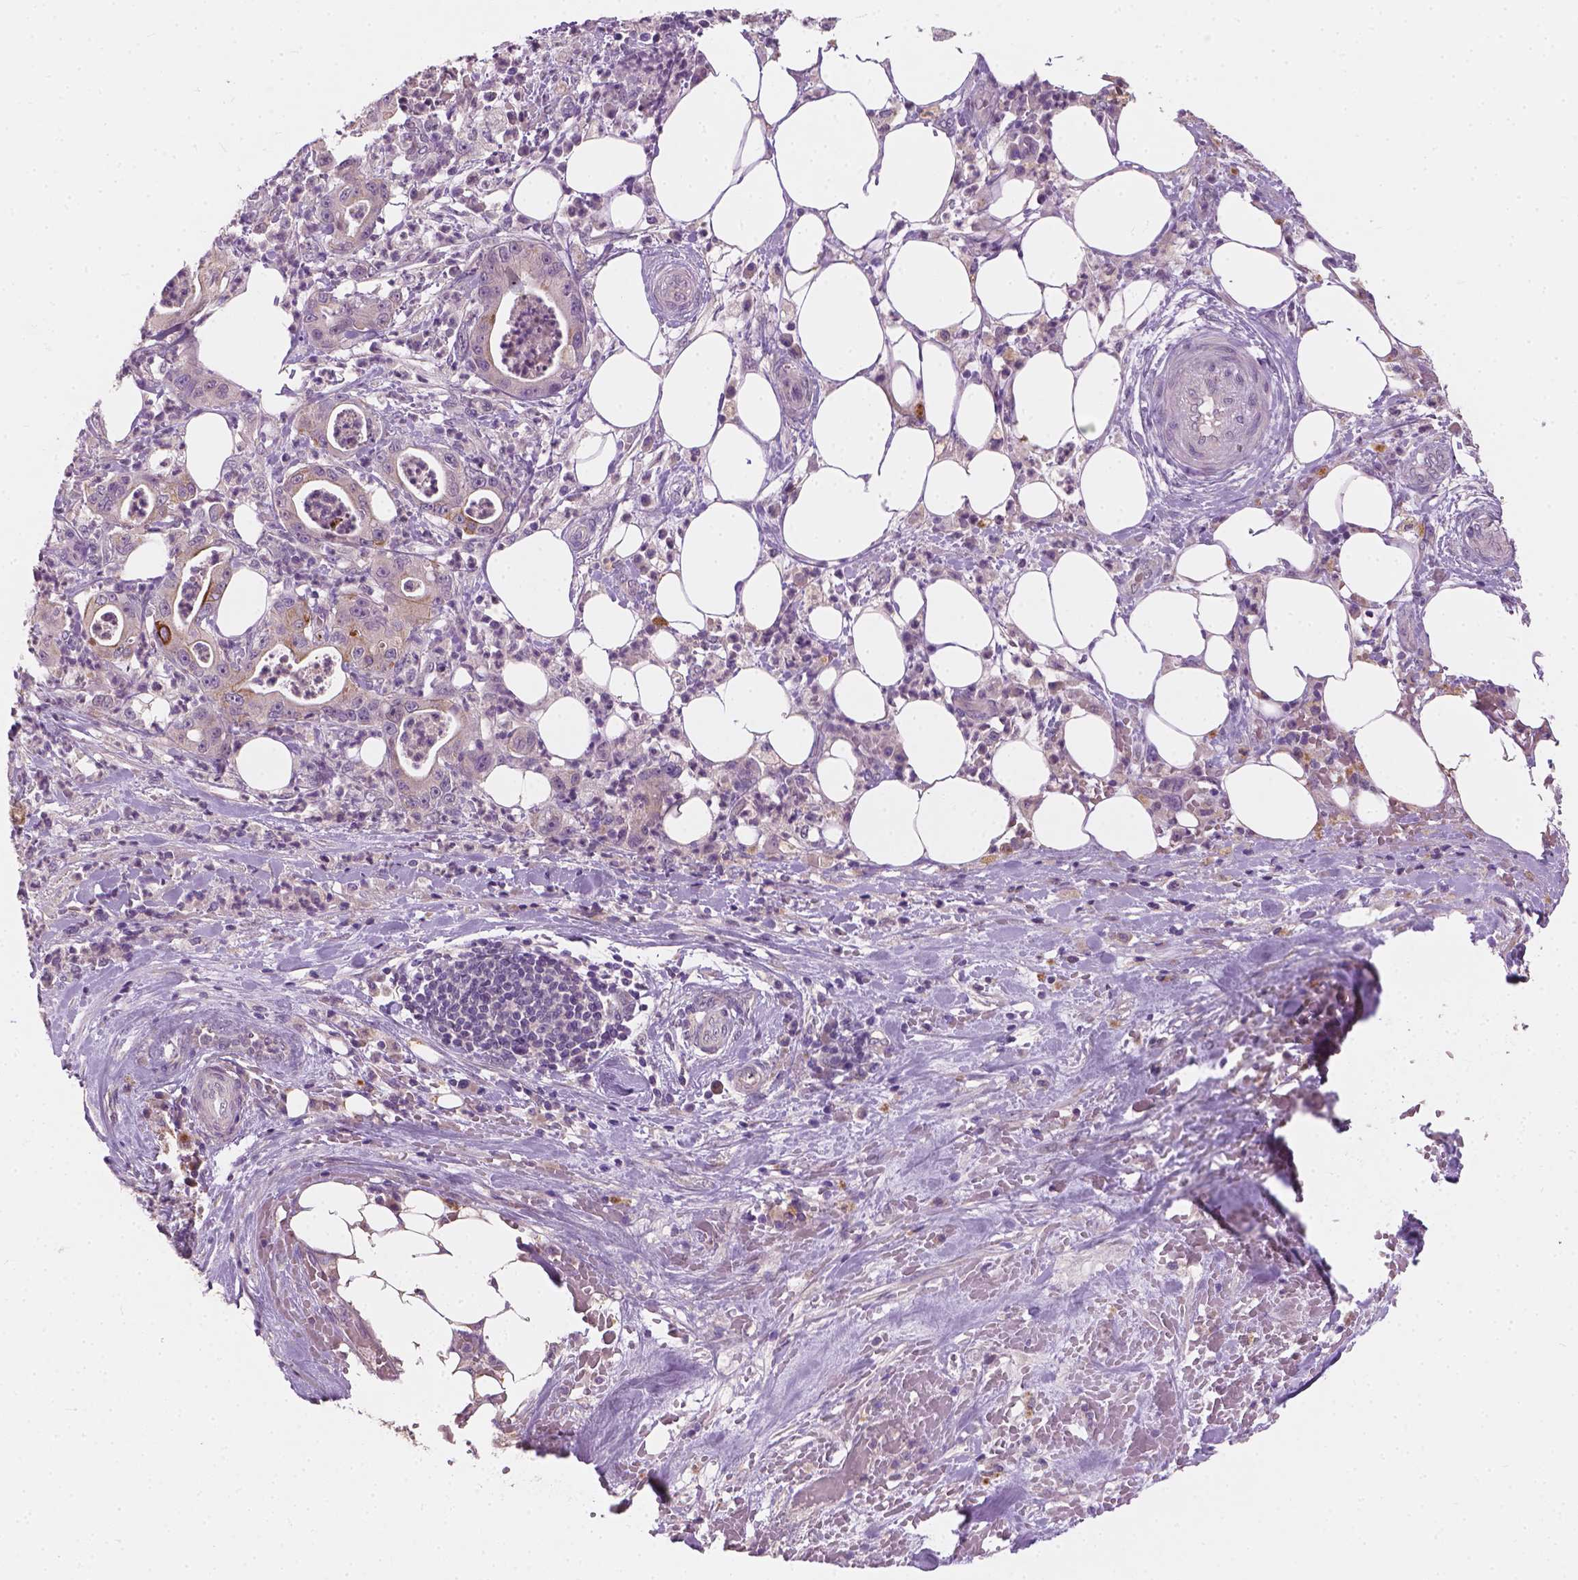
{"staining": {"intensity": "moderate", "quantity": "<25%", "location": "cytoplasmic/membranous"}, "tissue": "pancreatic cancer", "cell_type": "Tumor cells", "image_type": "cancer", "snomed": [{"axis": "morphology", "description": "Adenocarcinoma, NOS"}, {"axis": "topography", "description": "Pancreas"}], "caption": "Pancreatic cancer stained with a brown dye shows moderate cytoplasmic/membranous positive staining in about <25% of tumor cells.", "gene": "KRT17", "patient": {"sex": "male", "age": 71}}